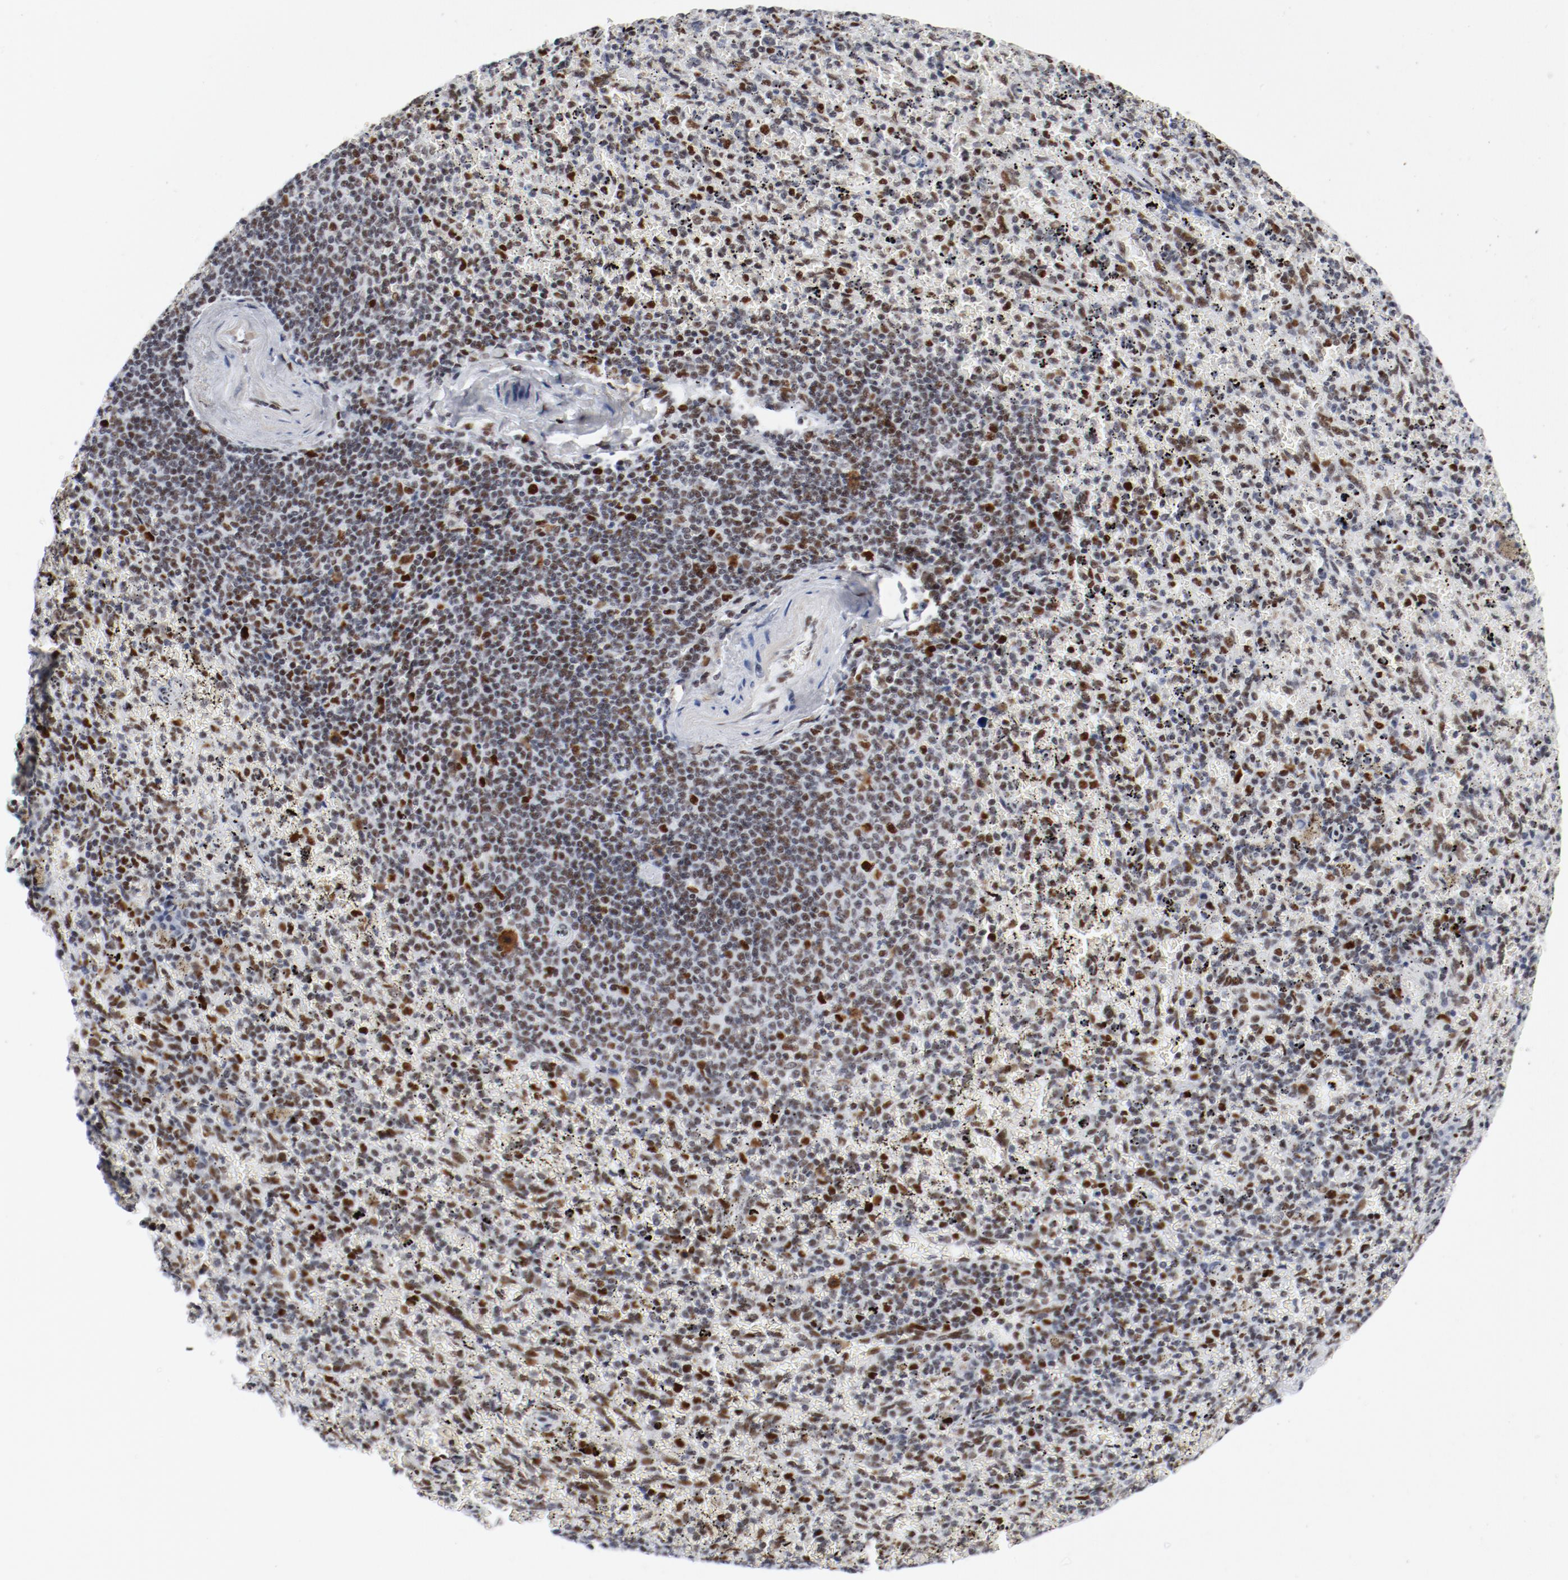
{"staining": {"intensity": "moderate", "quantity": "25%-75%", "location": "nuclear"}, "tissue": "spleen", "cell_type": "Cells in red pulp", "image_type": "normal", "snomed": [{"axis": "morphology", "description": "Normal tissue, NOS"}, {"axis": "topography", "description": "Spleen"}], "caption": "Immunohistochemical staining of unremarkable spleen exhibits moderate nuclear protein expression in about 25%-75% of cells in red pulp.", "gene": "POLD1", "patient": {"sex": "female", "age": 43}}